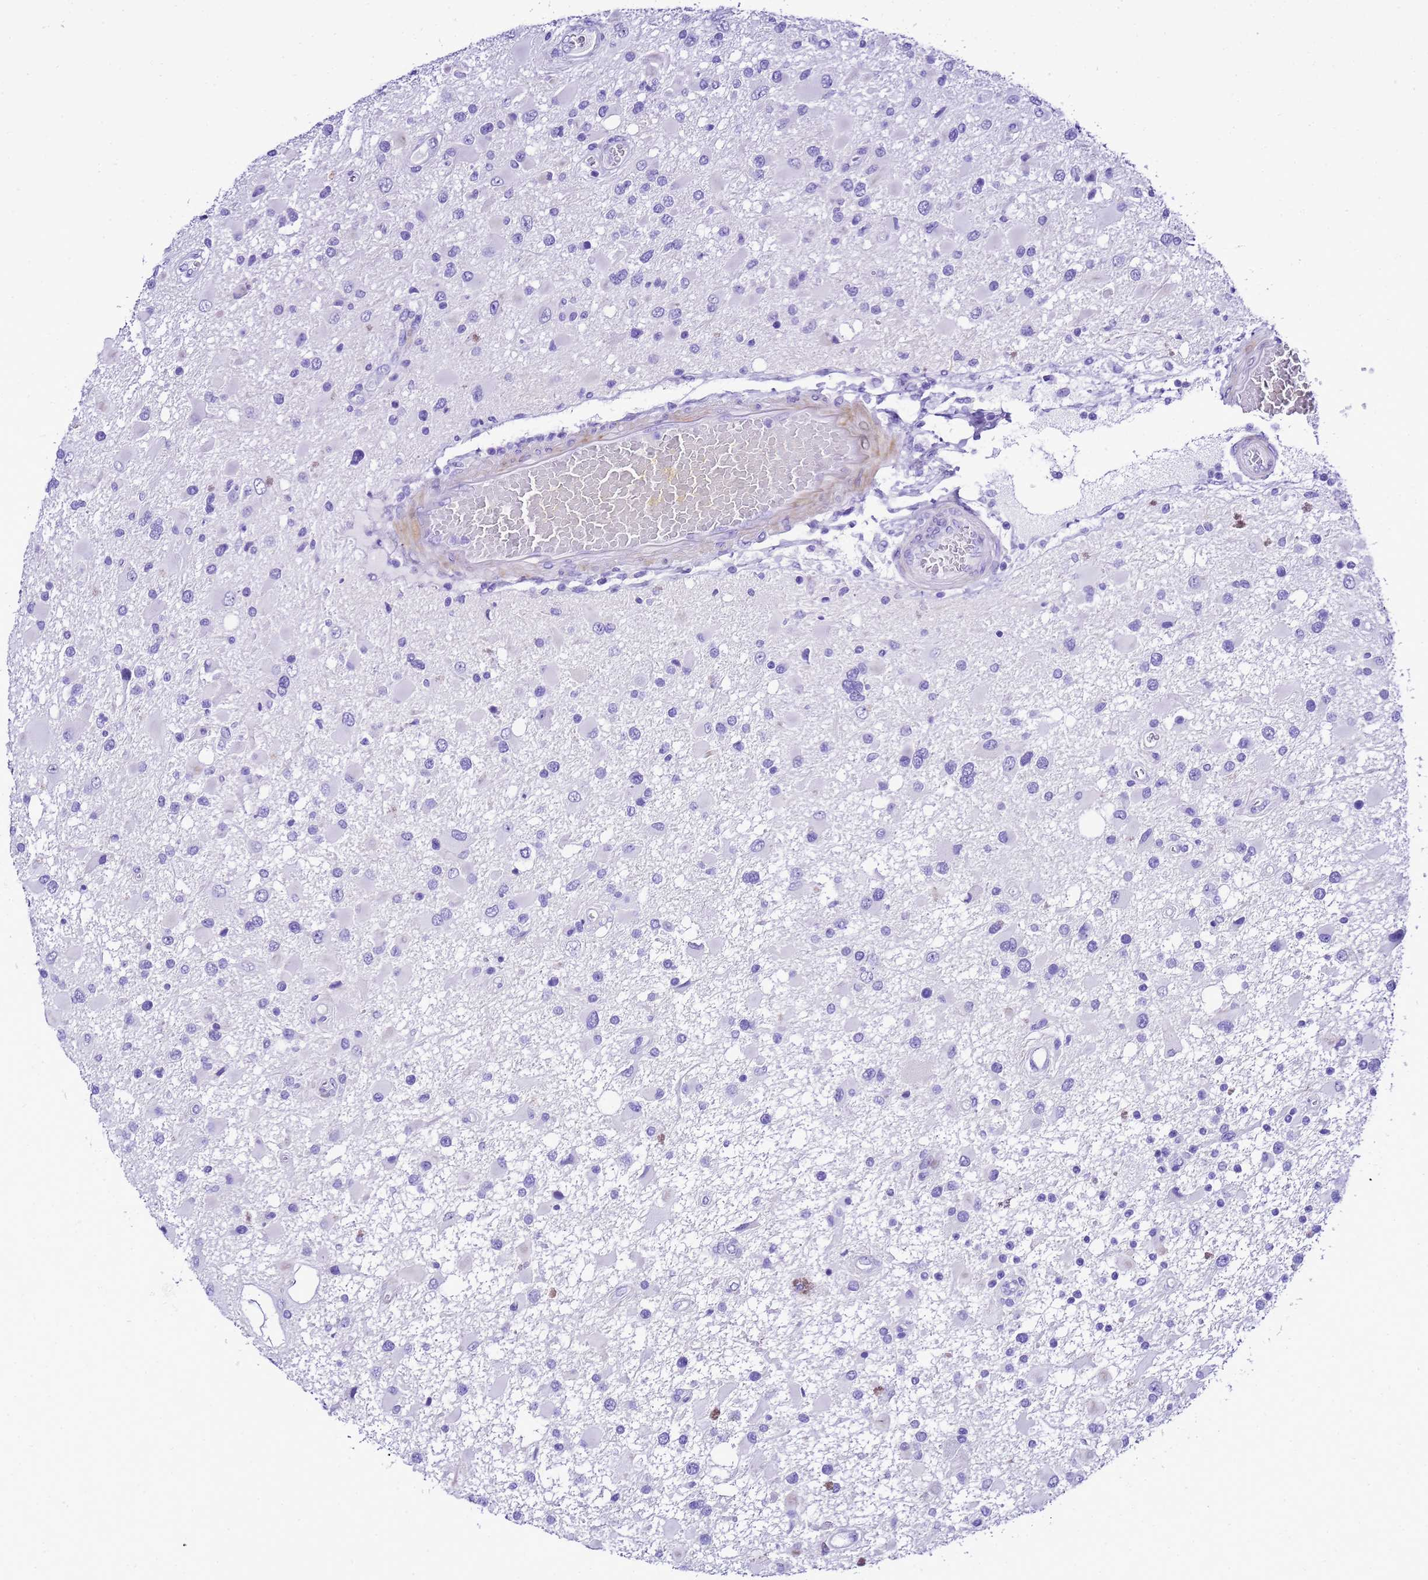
{"staining": {"intensity": "negative", "quantity": "none", "location": "none"}, "tissue": "glioma", "cell_type": "Tumor cells", "image_type": "cancer", "snomed": [{"axis": "morphology", "description": "Glioma, malignant, High grade"}, {"axis": "topography", "description": "Brain"}], "caption": "Micrograph shows no significant protein expression in tumor cells of glioma. (DAB (3,3'-diaminobenzidine) immunohistochemistry, high magnification).", "gene": "UGT2B10", "patient": {"sex": "male", "age": 53}}